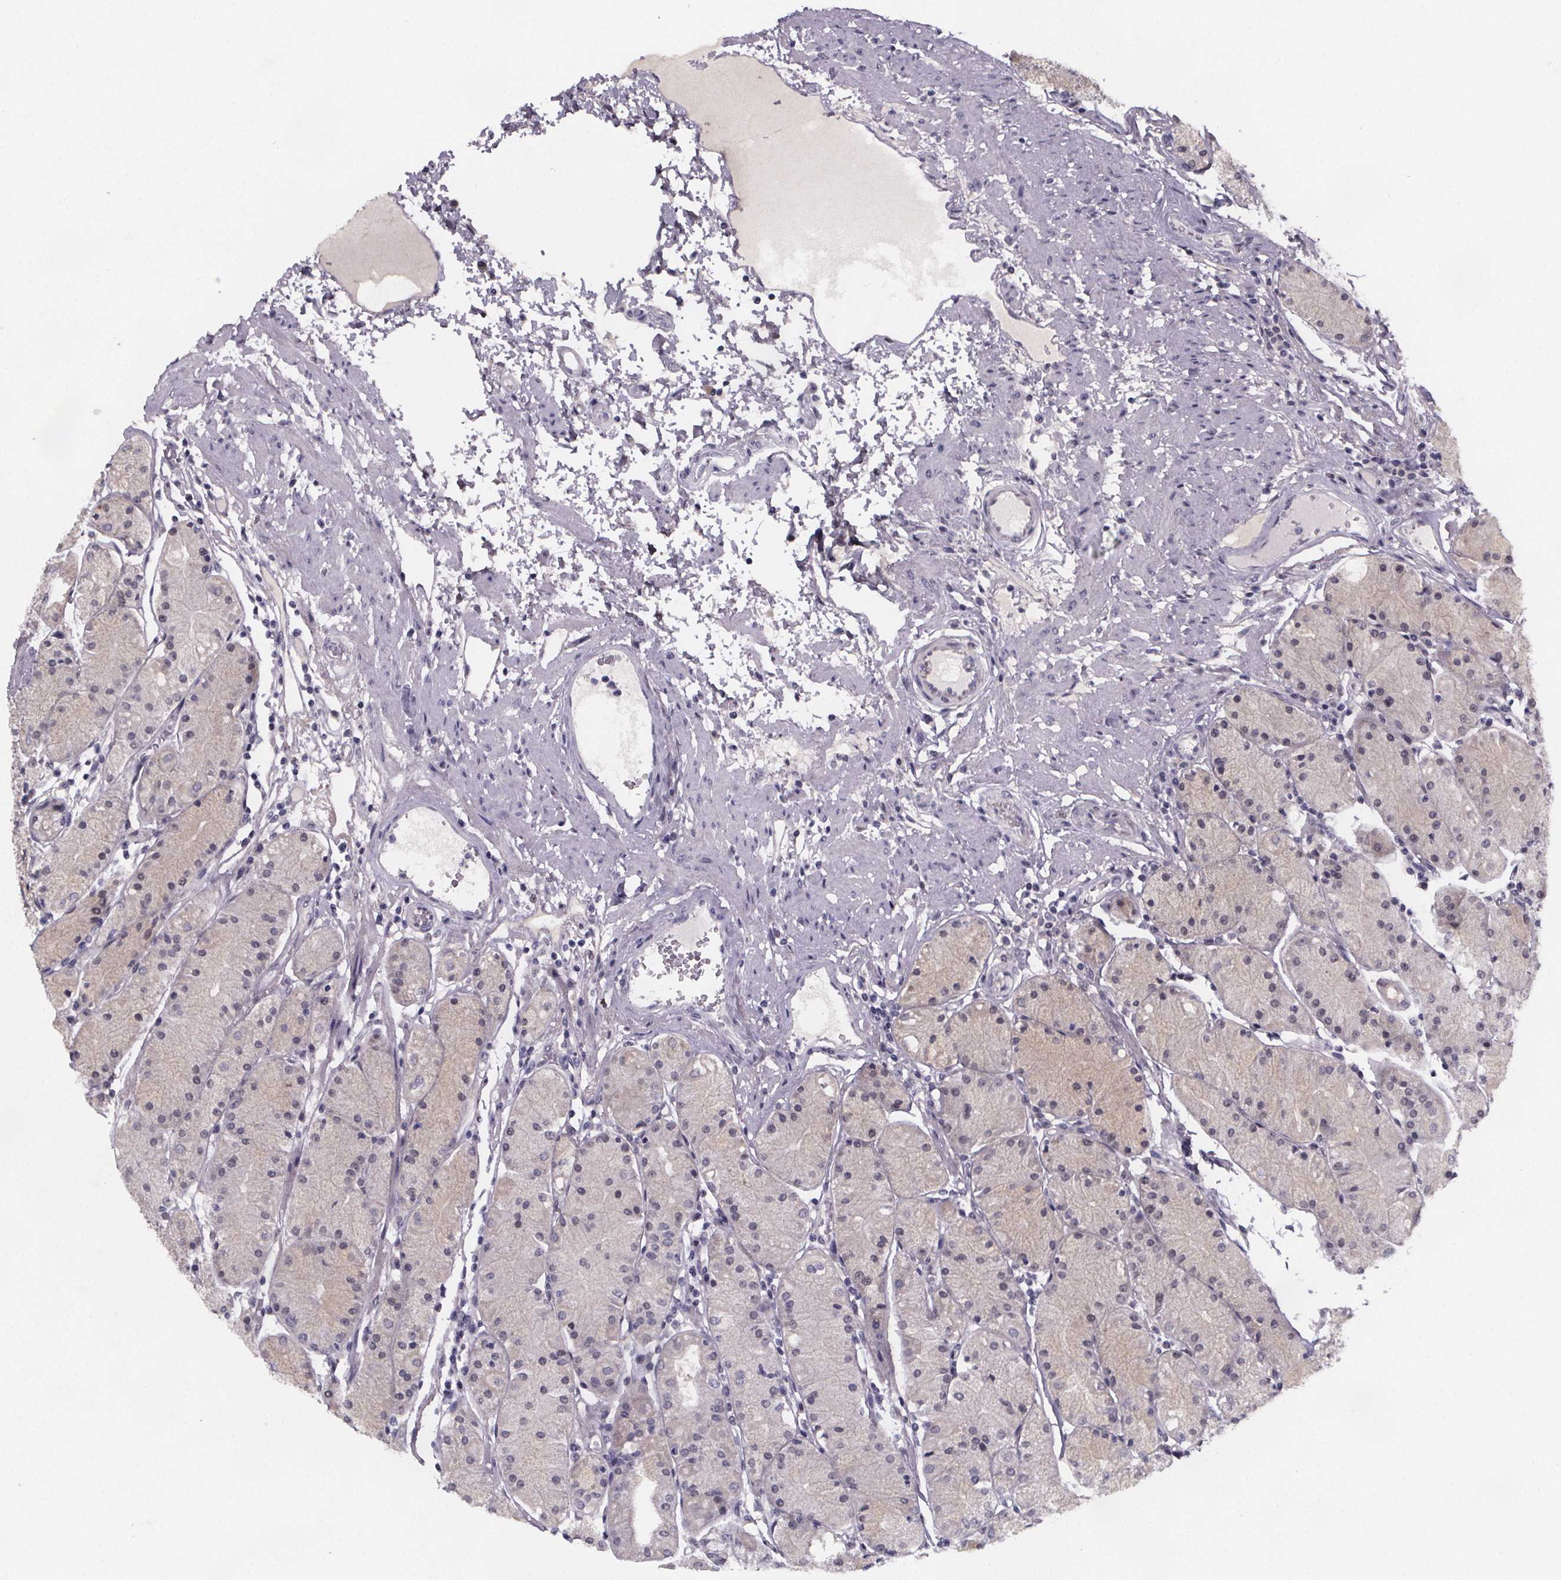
{"staining": {"intensity": "negative", "quantity": "none", "location": "none"}, "tissue": "stomach", "cell_type": "Glandular cells", "image_type": "normal", "snomed": [{"axis": "morphology", "description": "Normal tissue, NOS"}, {"axis": "topography", "description": "Stomach, upper"}], "caption": "A photomicrograph of human stomach is negative for staining in glandular cells. (Immunohistochemistry, brightfield microscopy, high magnification).", "gene": "PAH", "patient": {"sex": "male", "age": 69}}